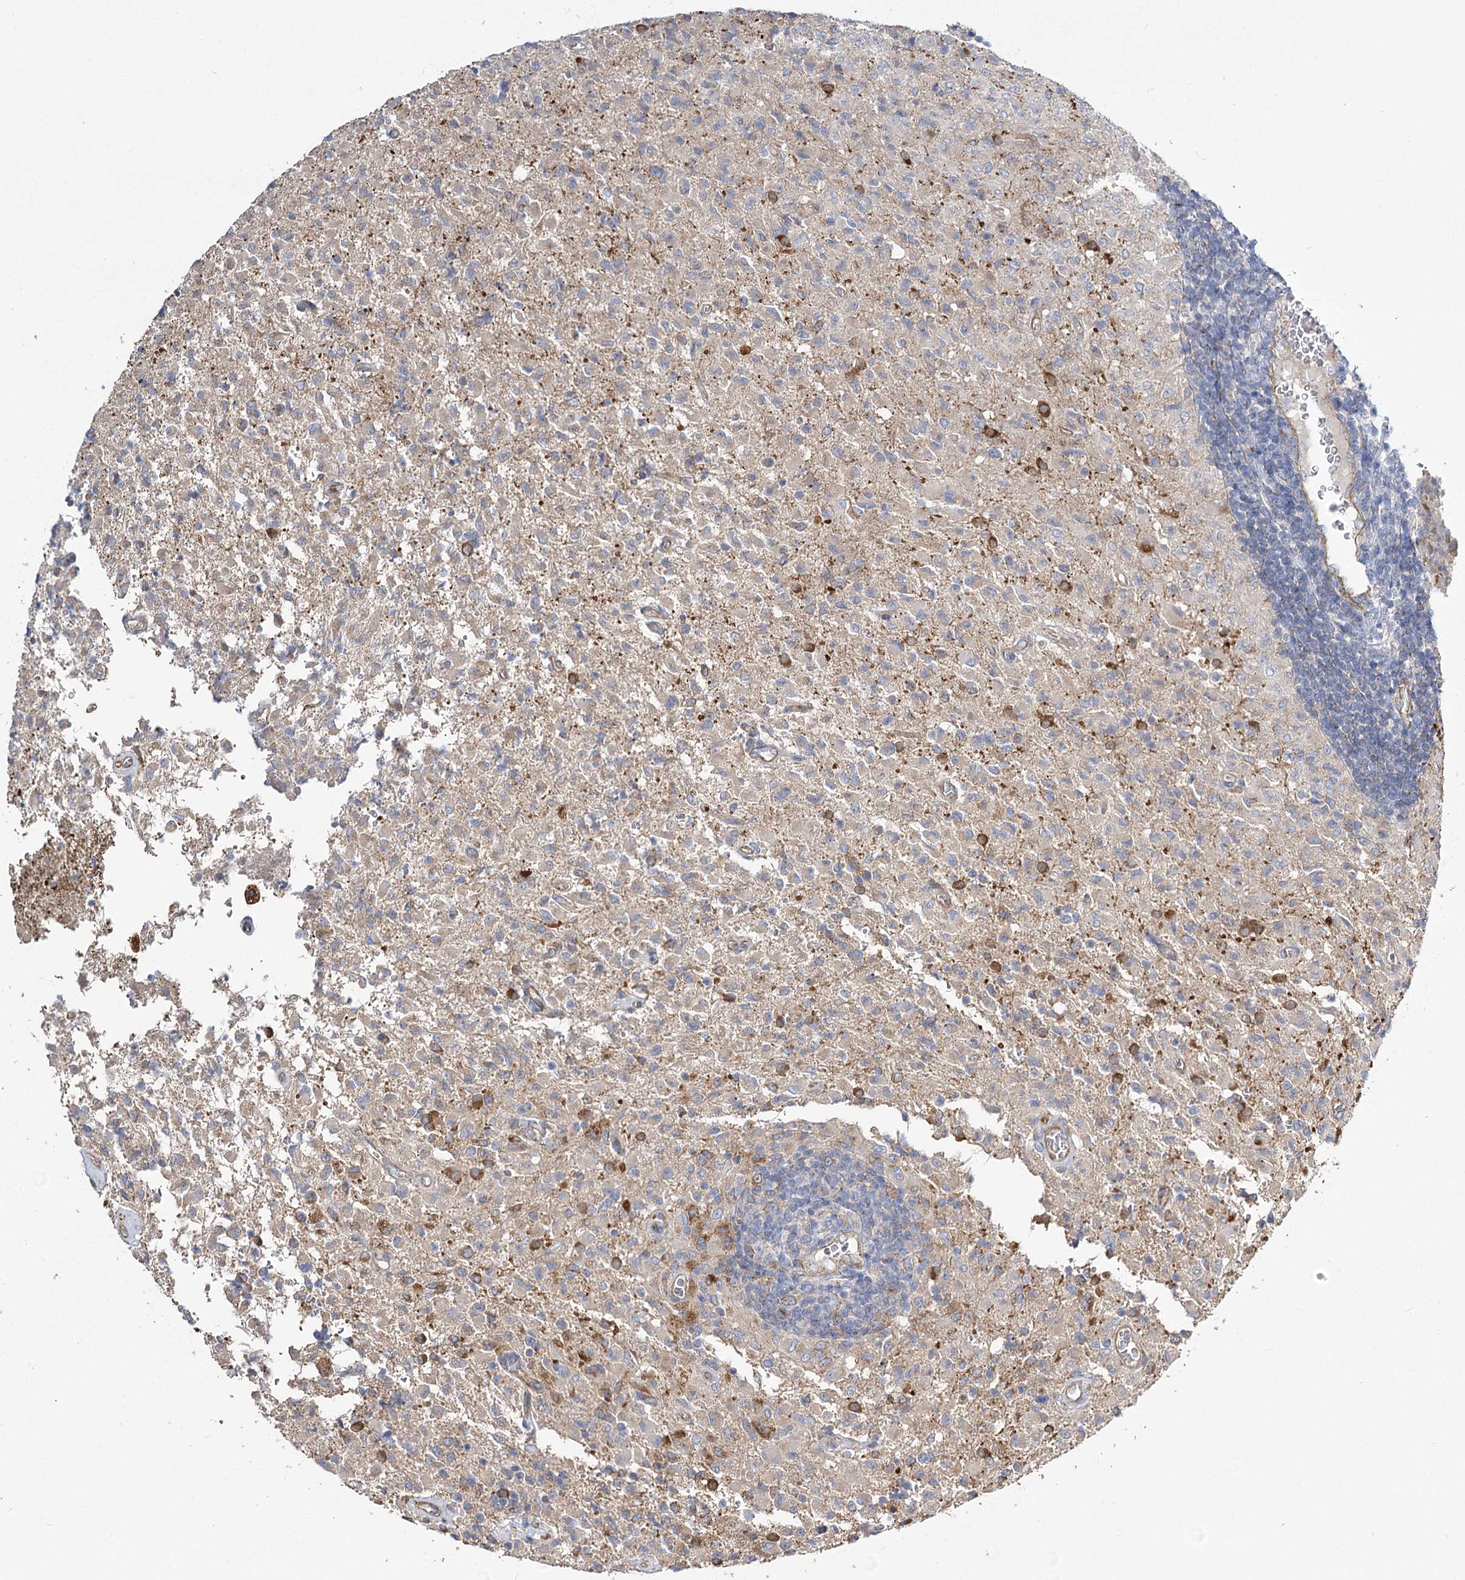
{"staining": {"intensity": "negative", "quantity": "none", "location": "none"}, "tissue": "glioma", "cell_type": "Tumor cells", "image_type": "cancer", "snomed": [{"axis": "morphology", "description": "Glioma, malignant, High grade"}, {"axis": "topography", "description": "Brain"}], "caption": "Protein analysis of glioma displays no significant expression in tumor cells.", "gene": "RMDN2", "patient": {"sex": "female", "age": 57}}